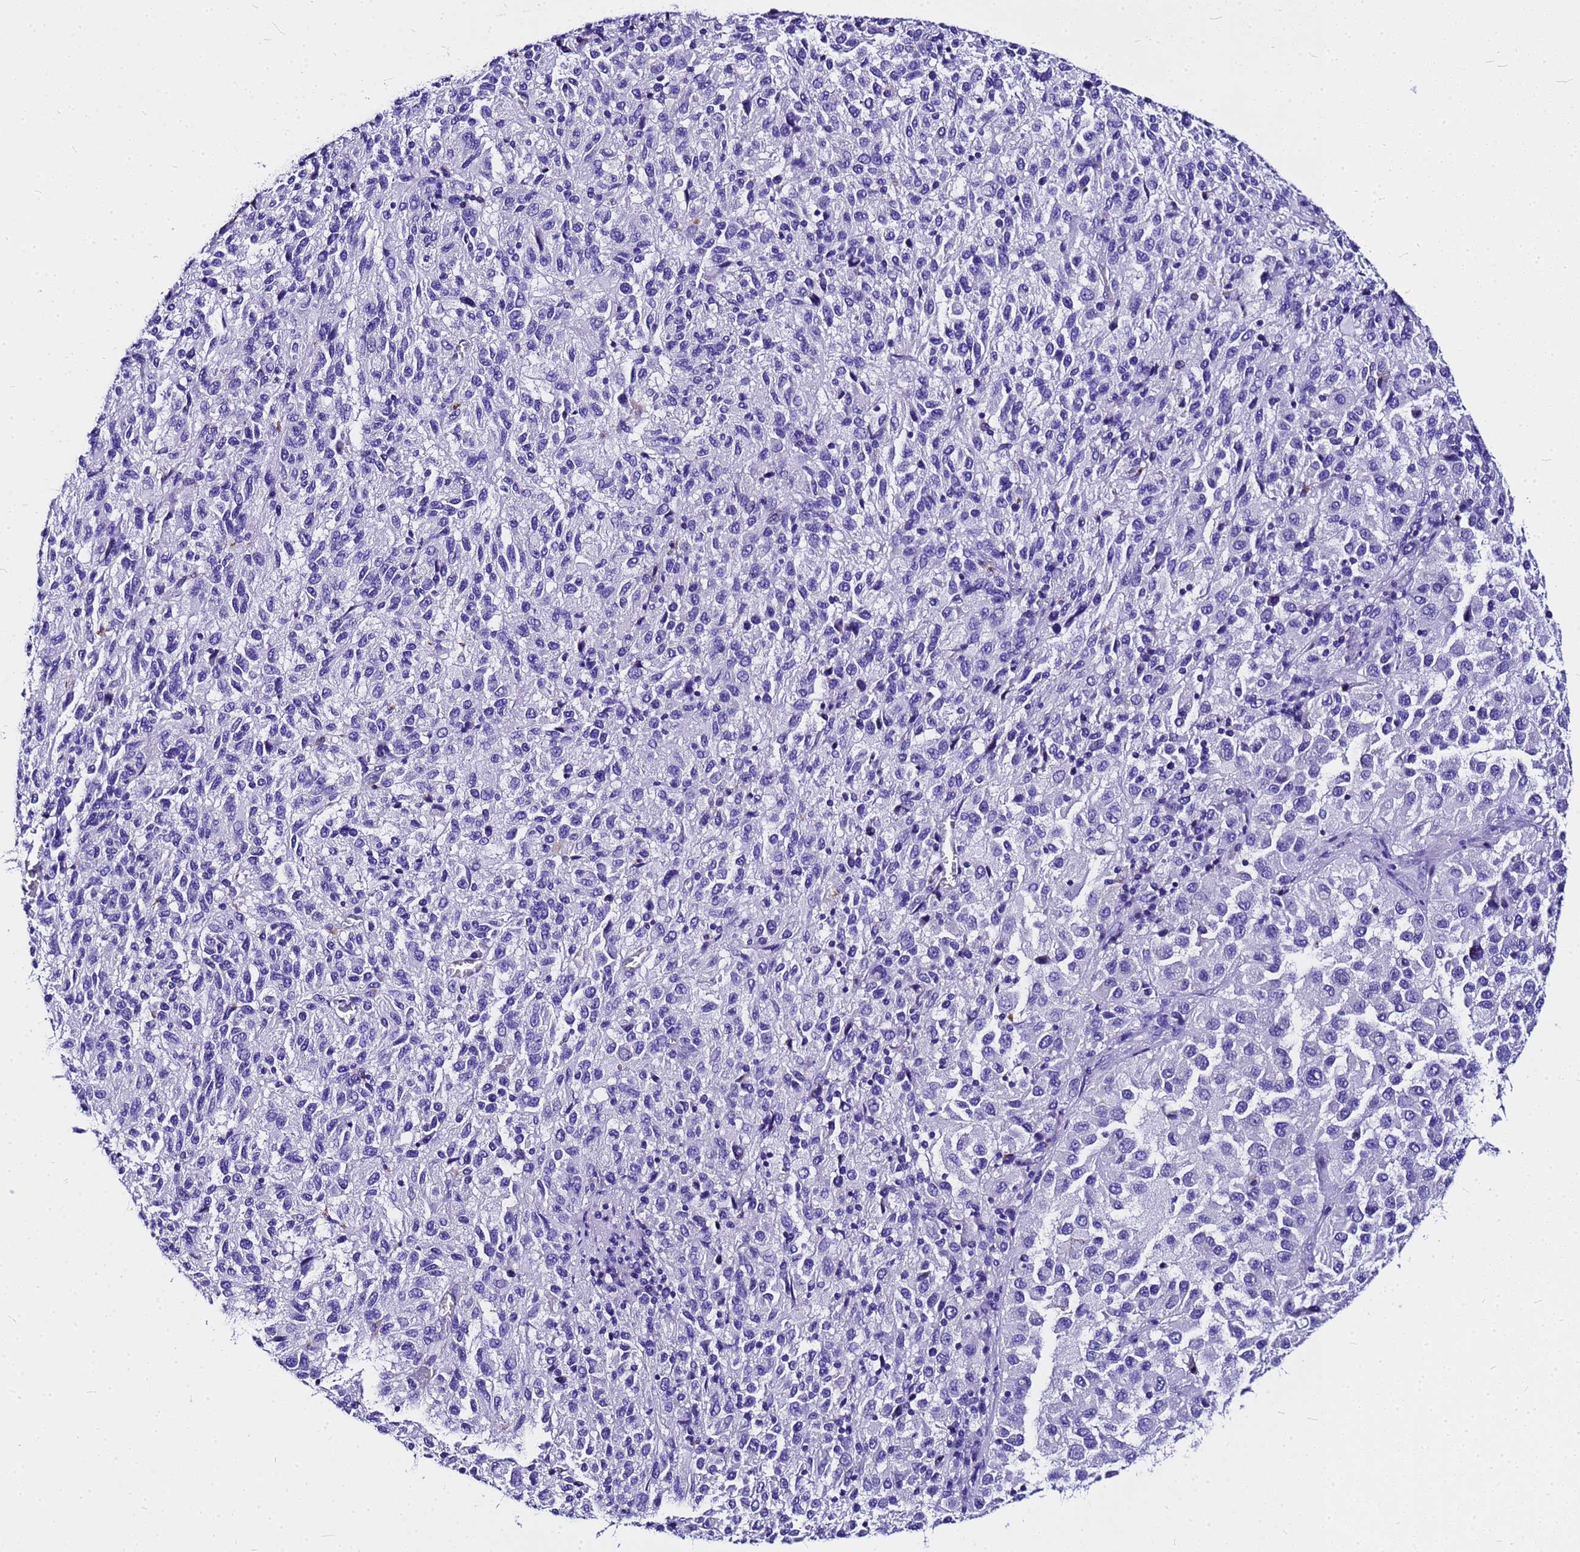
{"staining": {"intensity": "negative", "quantity": "none", "location": "none"}, "tissue": "melanoma", "cell_type": "Tumor cells", "image_type": "cancer", "snomed": [{"axis": "morphology", "description": "Malignant melanoma, Metastatic site"}, {"axis": "topography", "description": "Lung"}], "caption": "Protein analysis of malignant melanoma (metastatic site) displays no significant expression in tumor cells. (DAB IHC with hematoxylin counter stain).", "gene": "HERC4", "patient": {"sex": "male", "age": 64}}